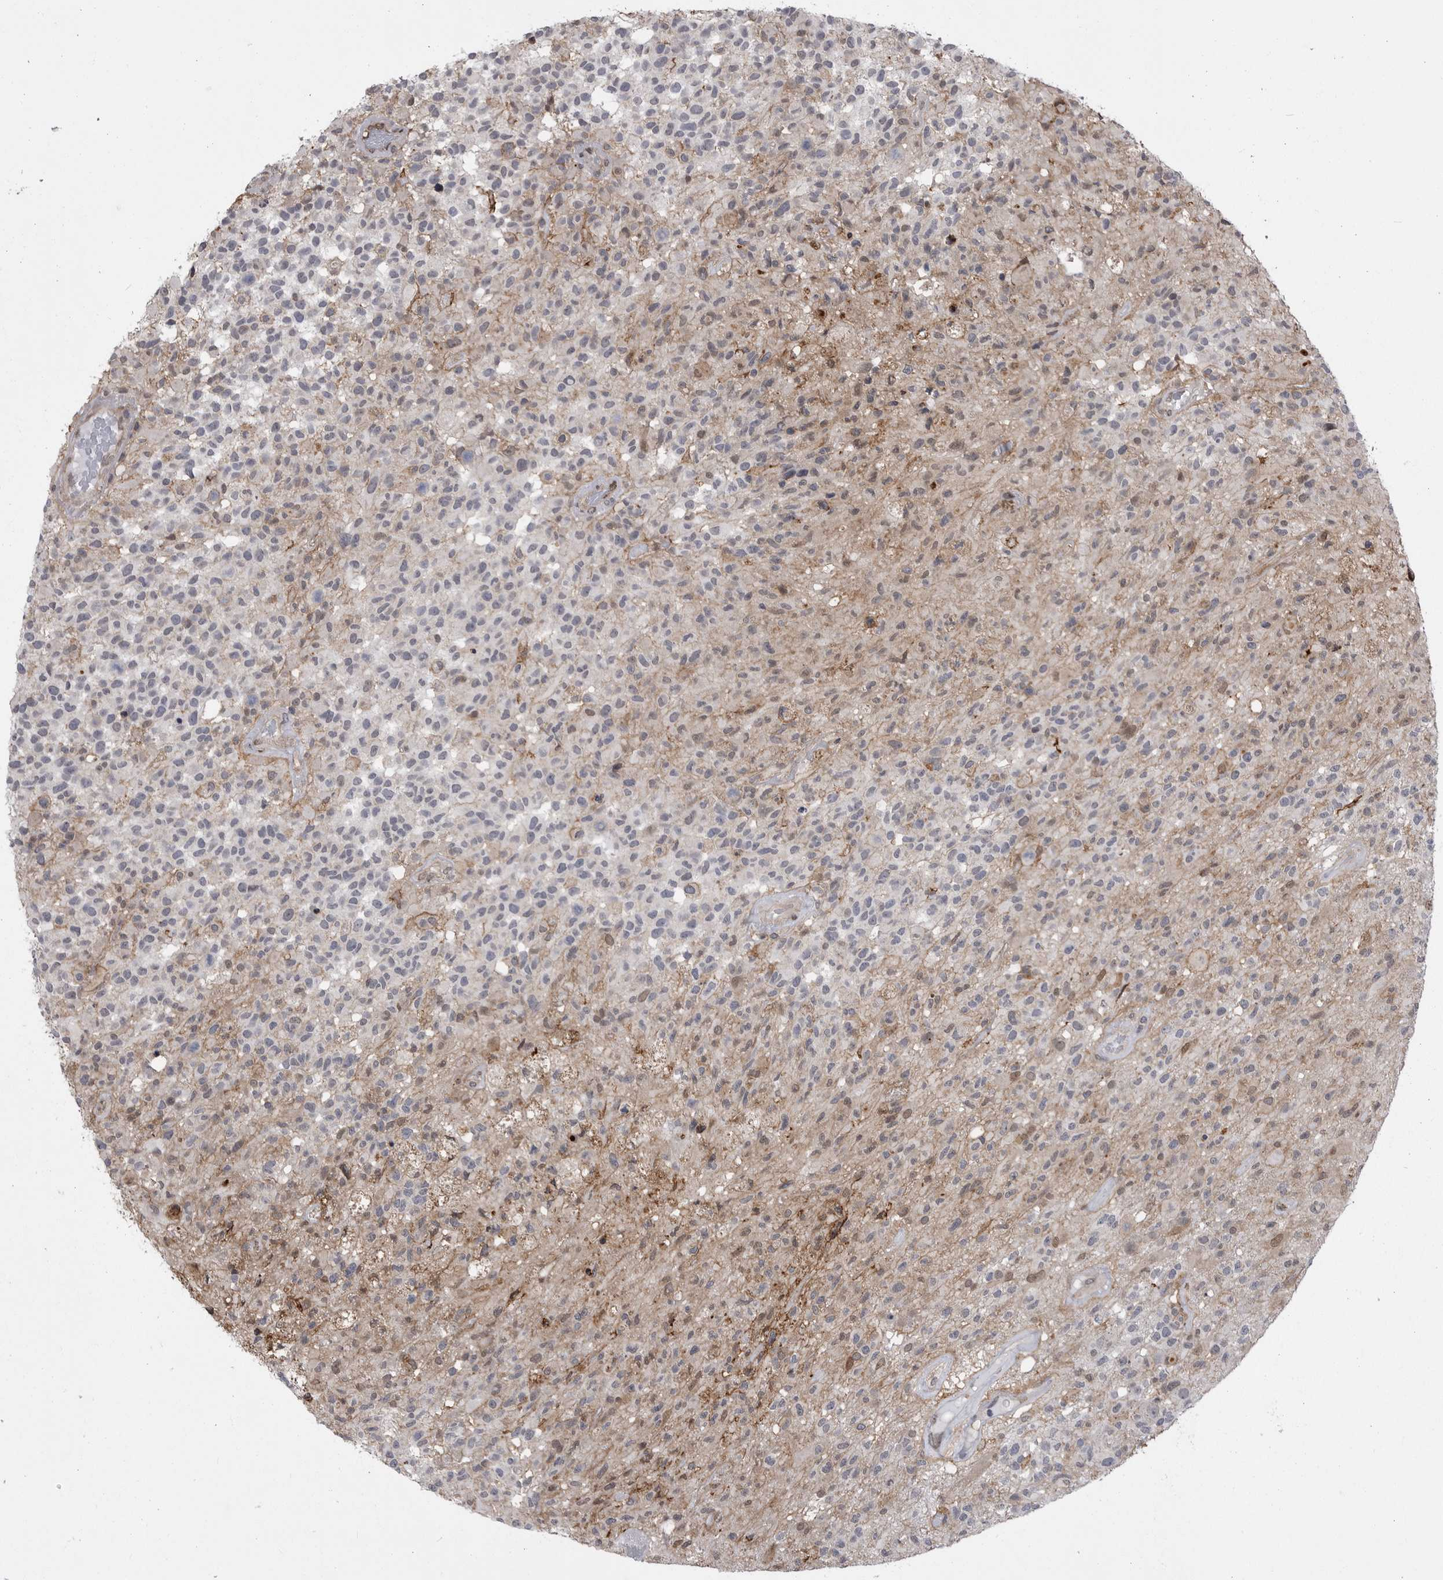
{"staining": {"intensity": "negative", "quantity": "none", "location": "none"}, "tissue": "glioma", "cell_type": "Tumor cells", "image_type": "cancer", "snomed": [{"axis": "morphology", "description": "Glioma, malignant, High grade"}, {"axis": "morphology", "description": "Glioblastoma, NOS"}, {"axis": "topography", "description": "Brain"}], "caption": "The micrograph reveals no staining of tumor cells in glioblastoma.", "gene": "ABL1", "patient": {"sex": "male", "age": 60}}